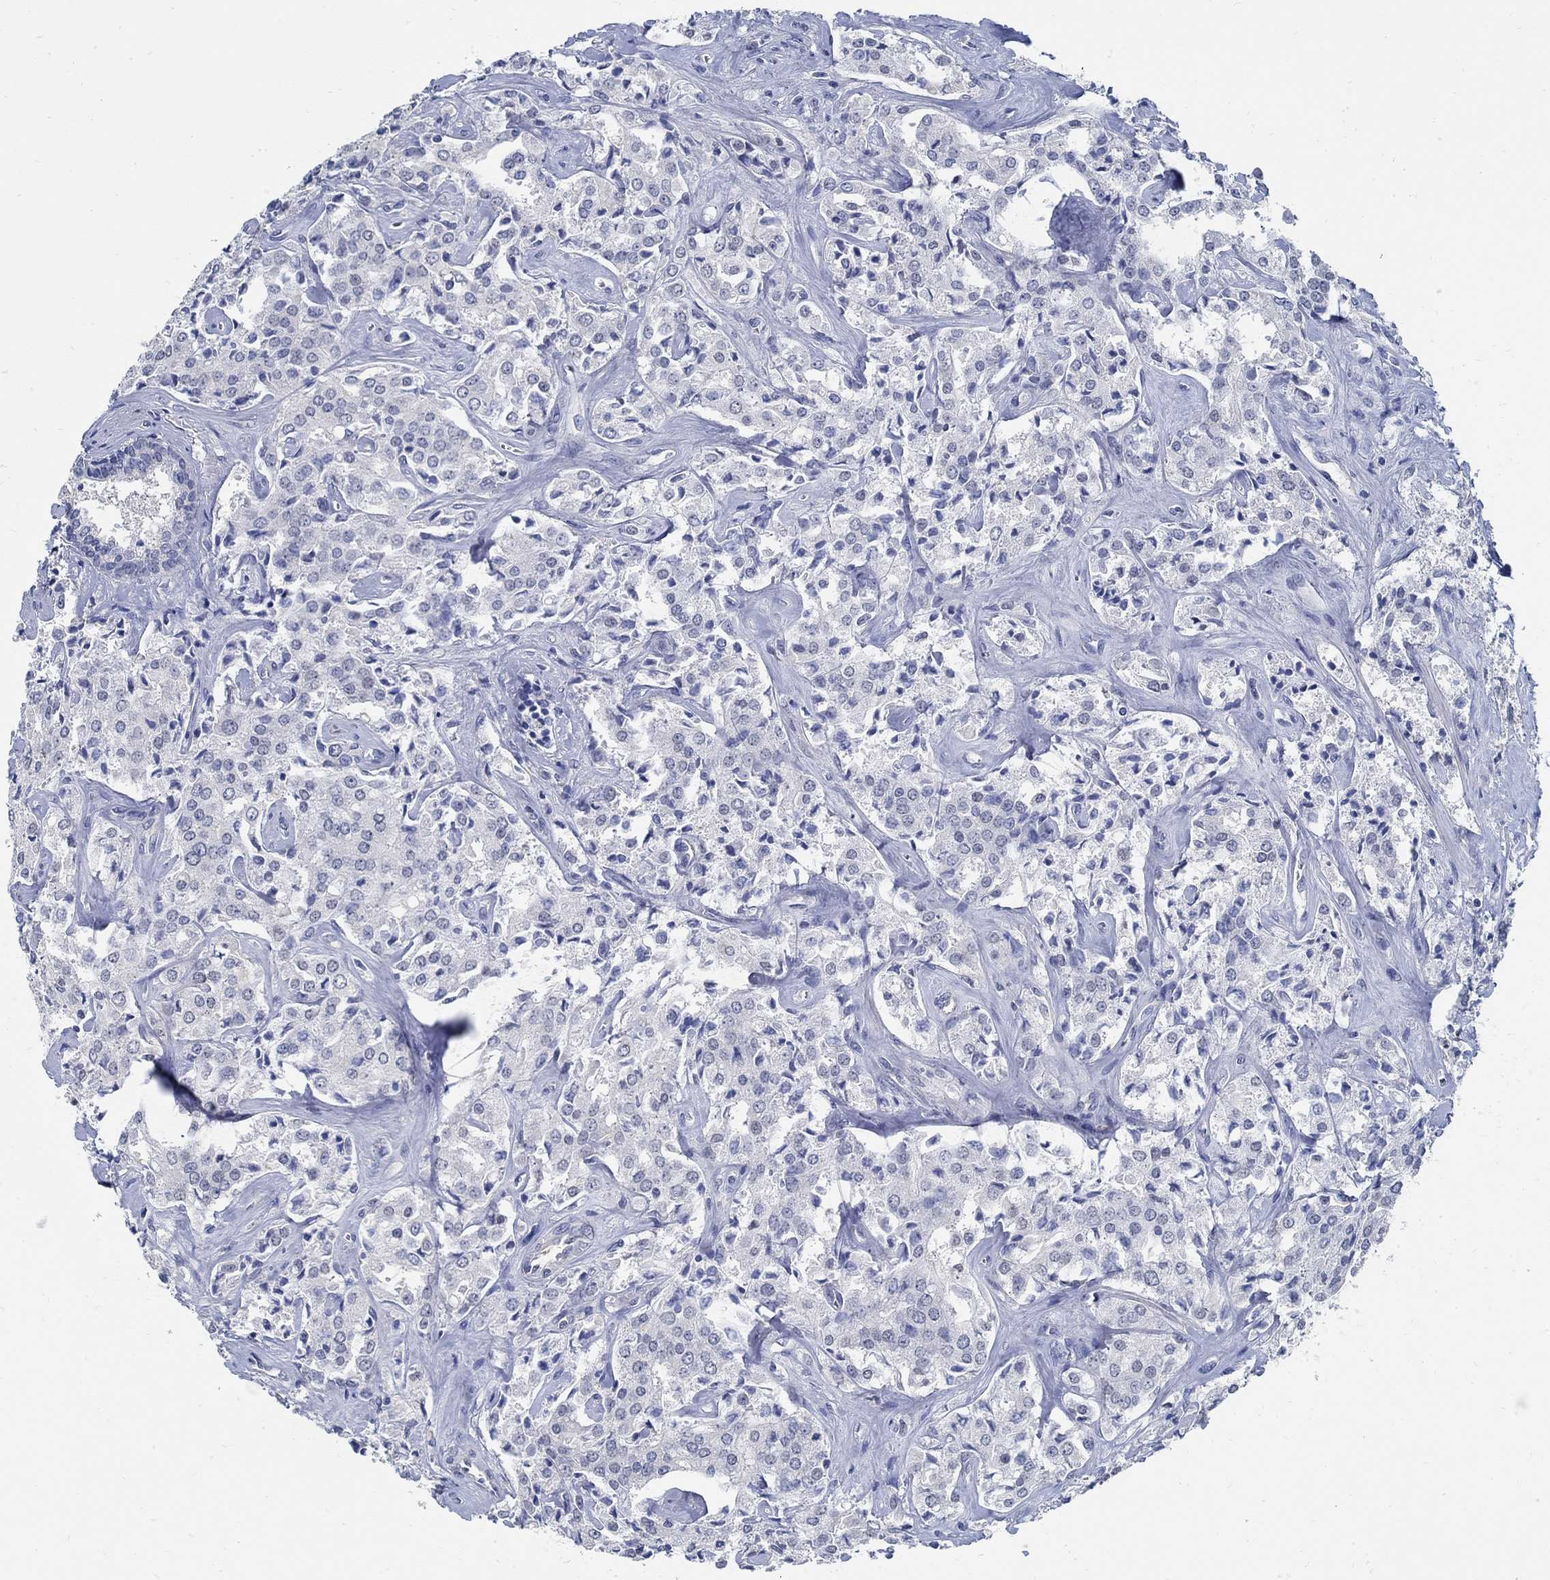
{"staining": {"intensity": "negative", "quantity": "none", "location": "none"}, "tissue": "prostate cancer", "cell_type": "Tumor cells", "image_type": "cancer", "snomed": [{"axis": "morphology", "description": "Adenocarcinoma, NOS"}, {"axis": "topography", "description": "Prostate"}], "caption": "This is an immunohistochemistry (IHC) histopathology image of human prostate cancer (adenocarcinoma). There is no expression in tumor cells.", "gene": "PCDH11X", "patient": {"sex": "male", "age": 66}}